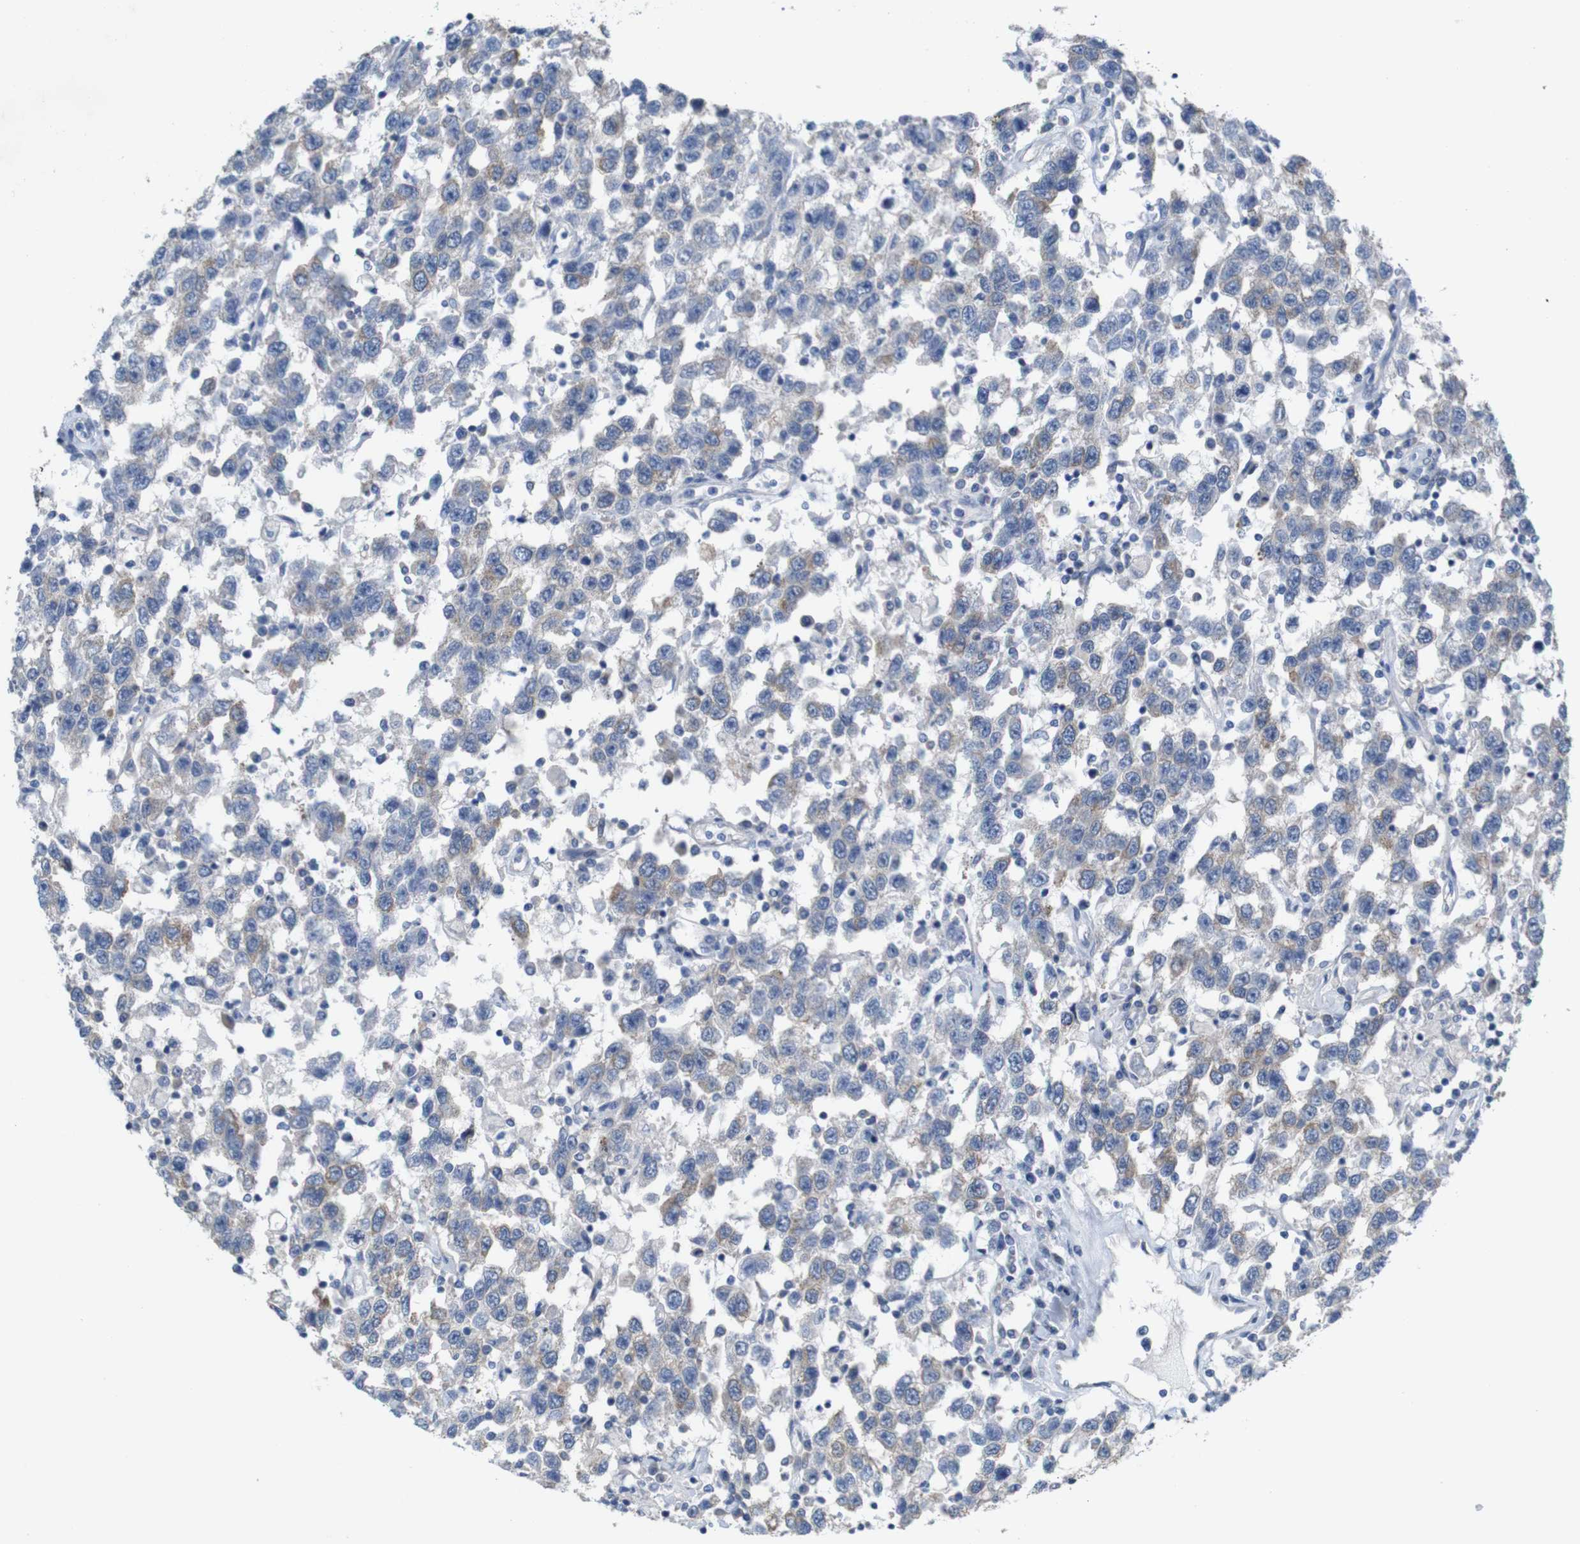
{"staining": {"intensity": "negative", "quantity": "none", "location": "none"}, "tissue": "testis cancer", "cell_type": "Tumor cells", "image_type": "cancer", "snomed": [{"axis": "morphology", "description": "Seminoma, NOS"}, {"axis": "topography", "description": "Testis"}], "caption": "The immunohistochemistry (IHC) histopathology image has no significant staining in tumor cells of testis cancer tissue.", "gene": "MYEOV", "patient": {"sex": "male", "age": 41}}